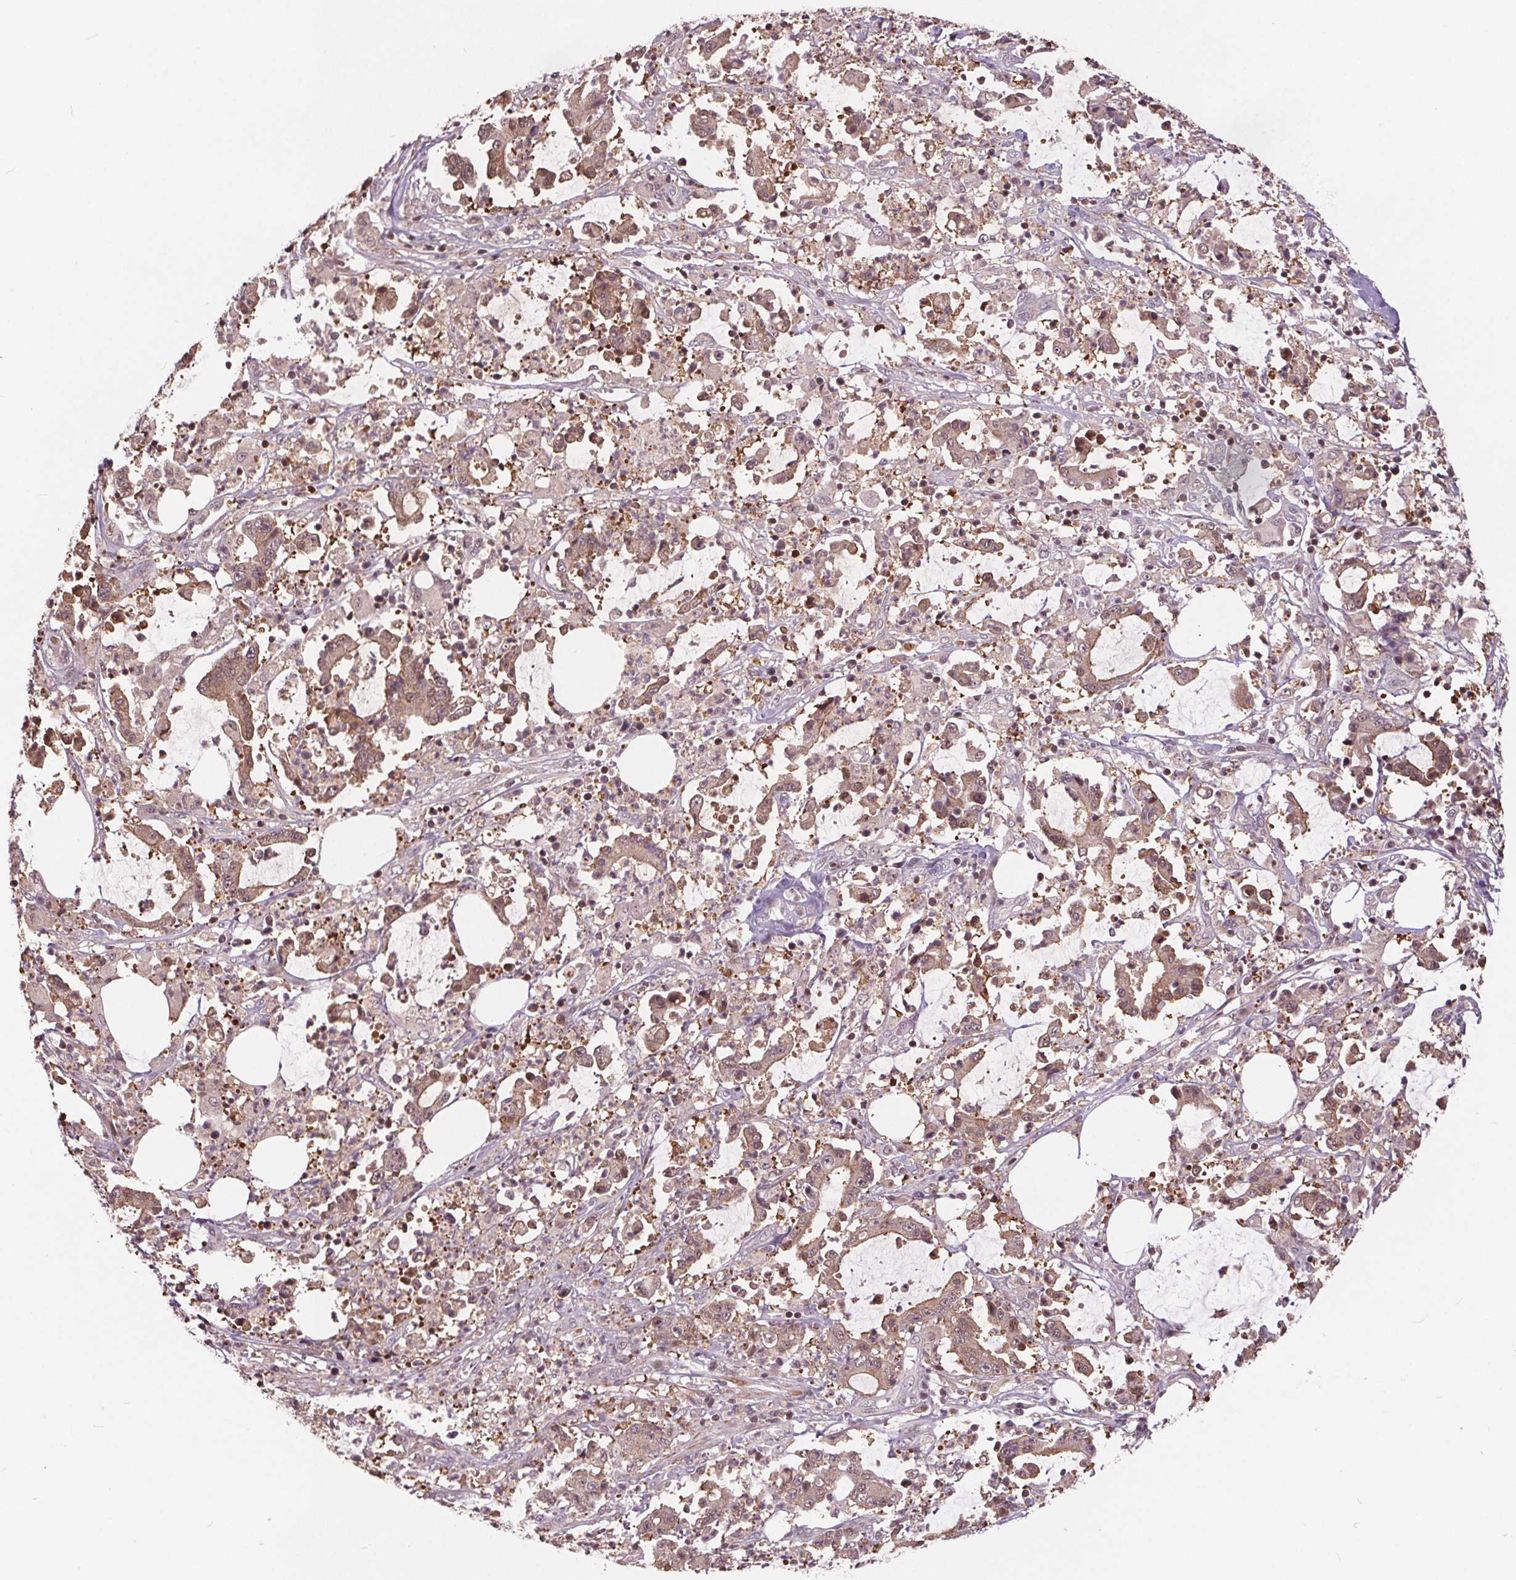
{"staining": {"intensity": "weak", "quantity": "25%-75%", "location": "cytoplasmic/membranous,nuclear"}, "tissue": "stomach cancer", "cell_type": "Tumor cells", "image_type": "cancer", "snomed": [{"axis": "morphology", "description": "Adenocarcinoma, NOS"}, {"axis": "topography", "description": "Stomach, upper"}], "caption": "Stomach adenocarcinoma was stained to show a protein in brown. There is low levels of weak cytoplasmic/membranous and nuclear staining in approximately 25%-75% of tumor cells.", "gene": "HIF1AN", "patient": {"sex": "male", "age": 68}}